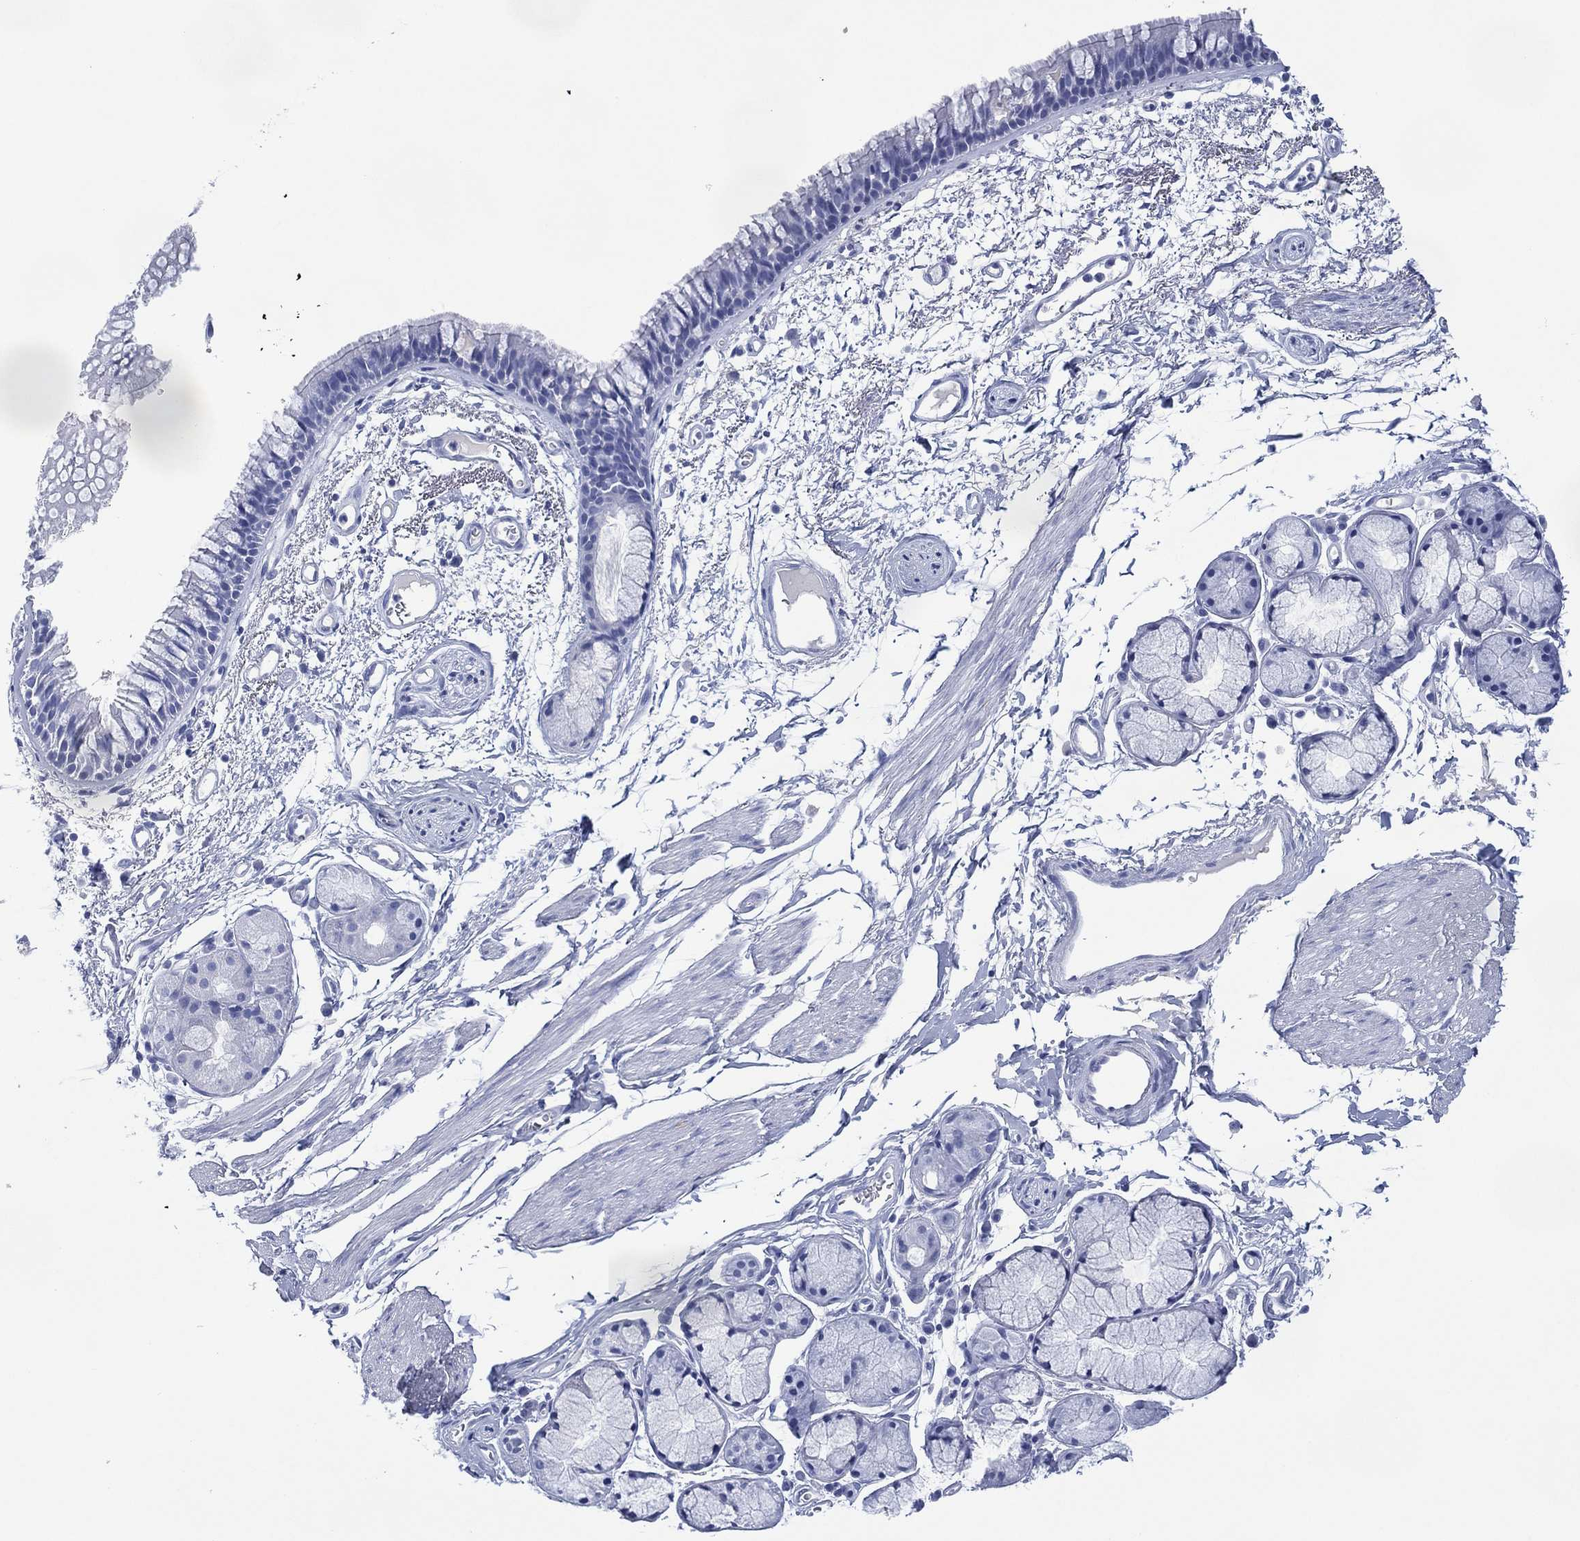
{"staining": {"intensity": "negative", "quantity": "none", "location": "none"}, "tissue": "bronchus", "cell_type": "Respiratory epithelial cells", "image_type": "normal", "snomed": [{"axis": "morphology", "description": "Normal tissue, NOS"}, {"axis": "topography", "description": "Cartilage tissue"}, {"axis": "topography", "description": "Bronchus"}], "caption": "There is no significant expression in respiratory epithelial cells of bronchus. (Stains: DAB (3,3'-diaminobenzidine) IHC with hematoxylin counter stain, Microscopy: brightfield microscopy at high magnification).", "gene": "SIGLECL1", "patient": {"sex": "male", "age": 66}}